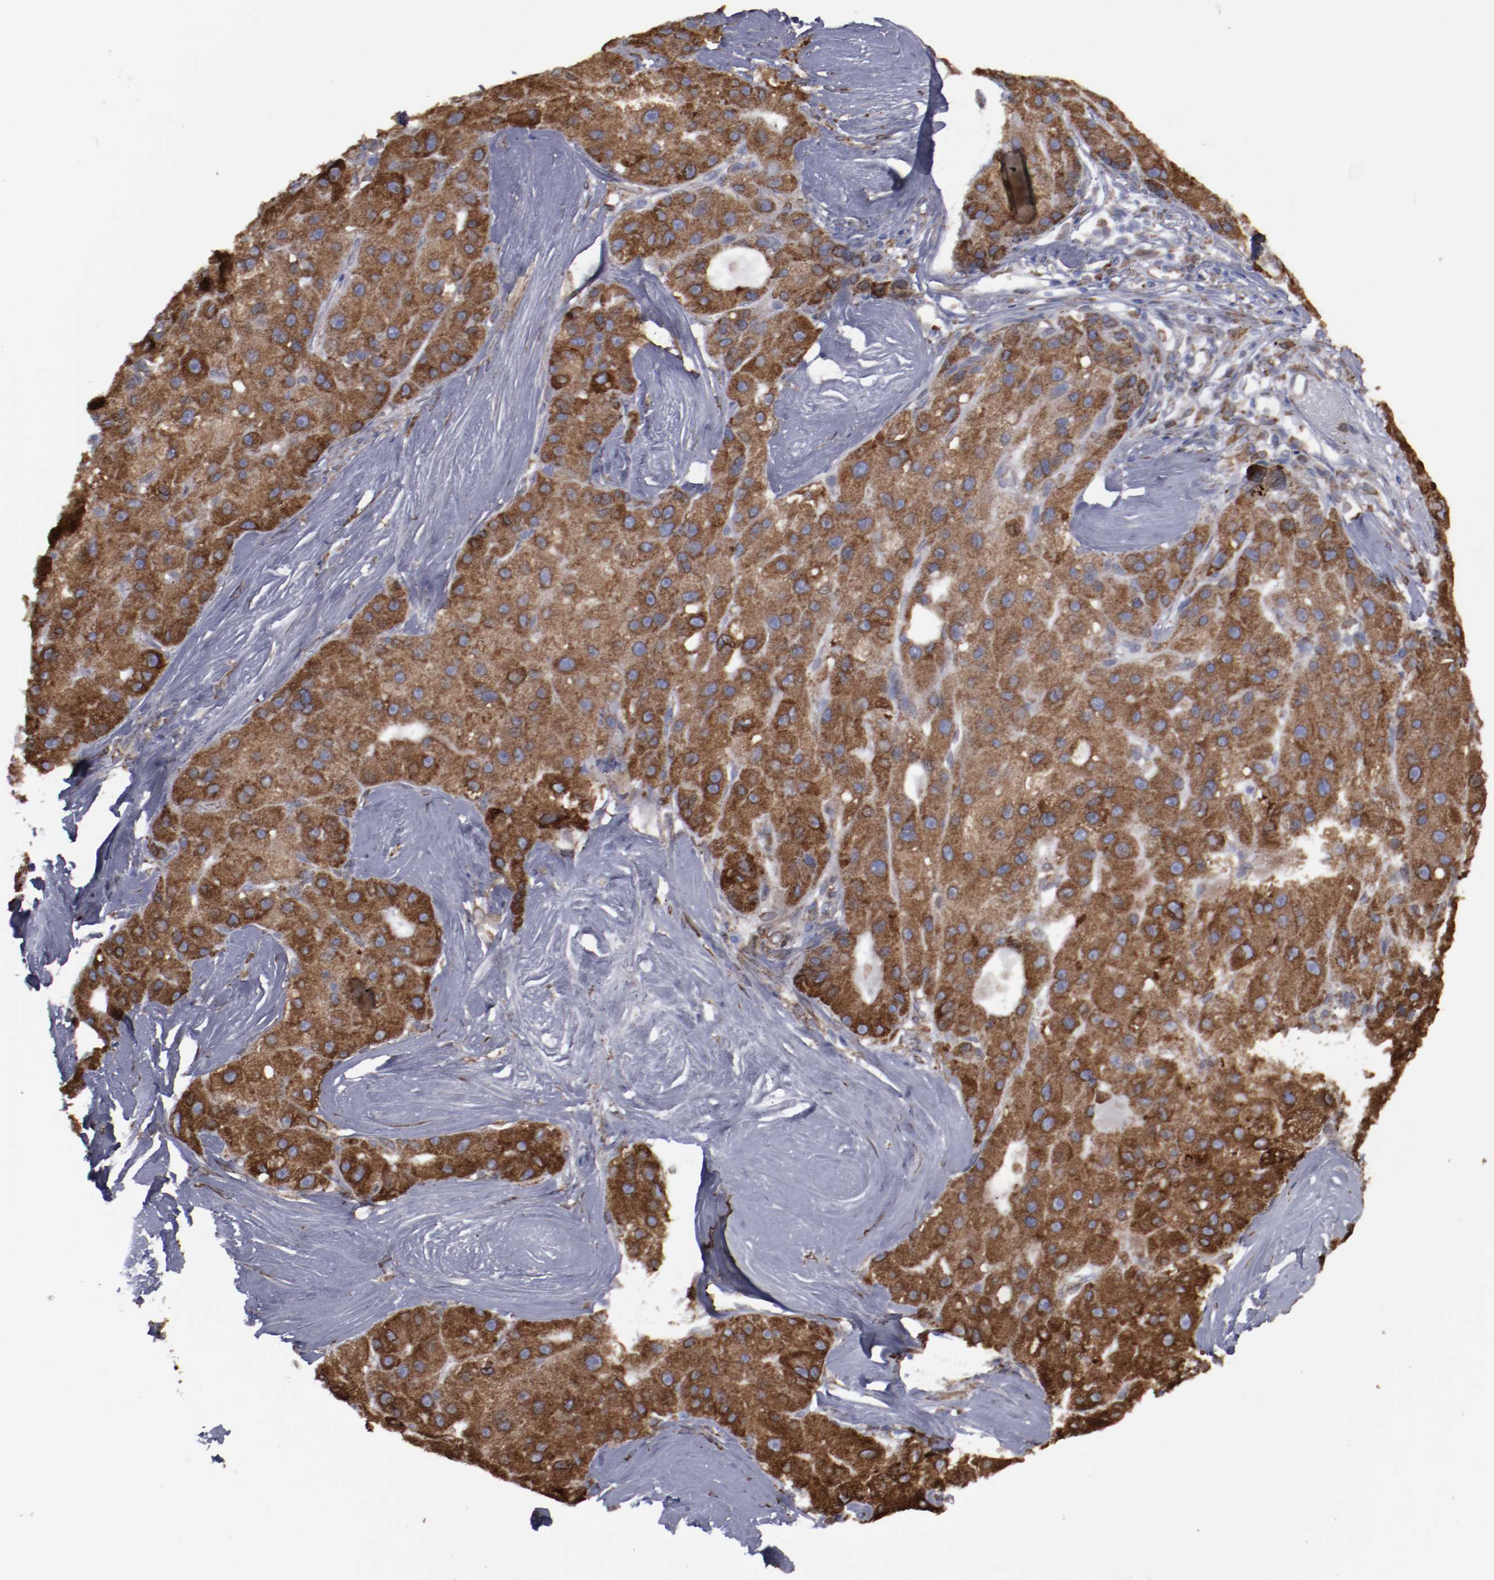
{"staining": {"intensity": "strong", "quantity": ">75%", "location": "cytoplasmic/membranous"}, "tissue": "liver cancer", "cell_type": "Tumor cells", "image_type": "cancer", "snomed": [{"axis": "morphology", "description": "Carcinoma, Hepatocellular, NOS"}, {"axis": "topography", "description": "Liver"}], "caption": "IHC micrograph of human liver cancer (hepatocellular carcinoma) stained for a protein (brown), which displays high levels of strong cytoplasmic/membranous positivity in approximately >75% of tumor cells.", "gene": "ERLIN2", "patient": {"sex": "male", "age": 80}}